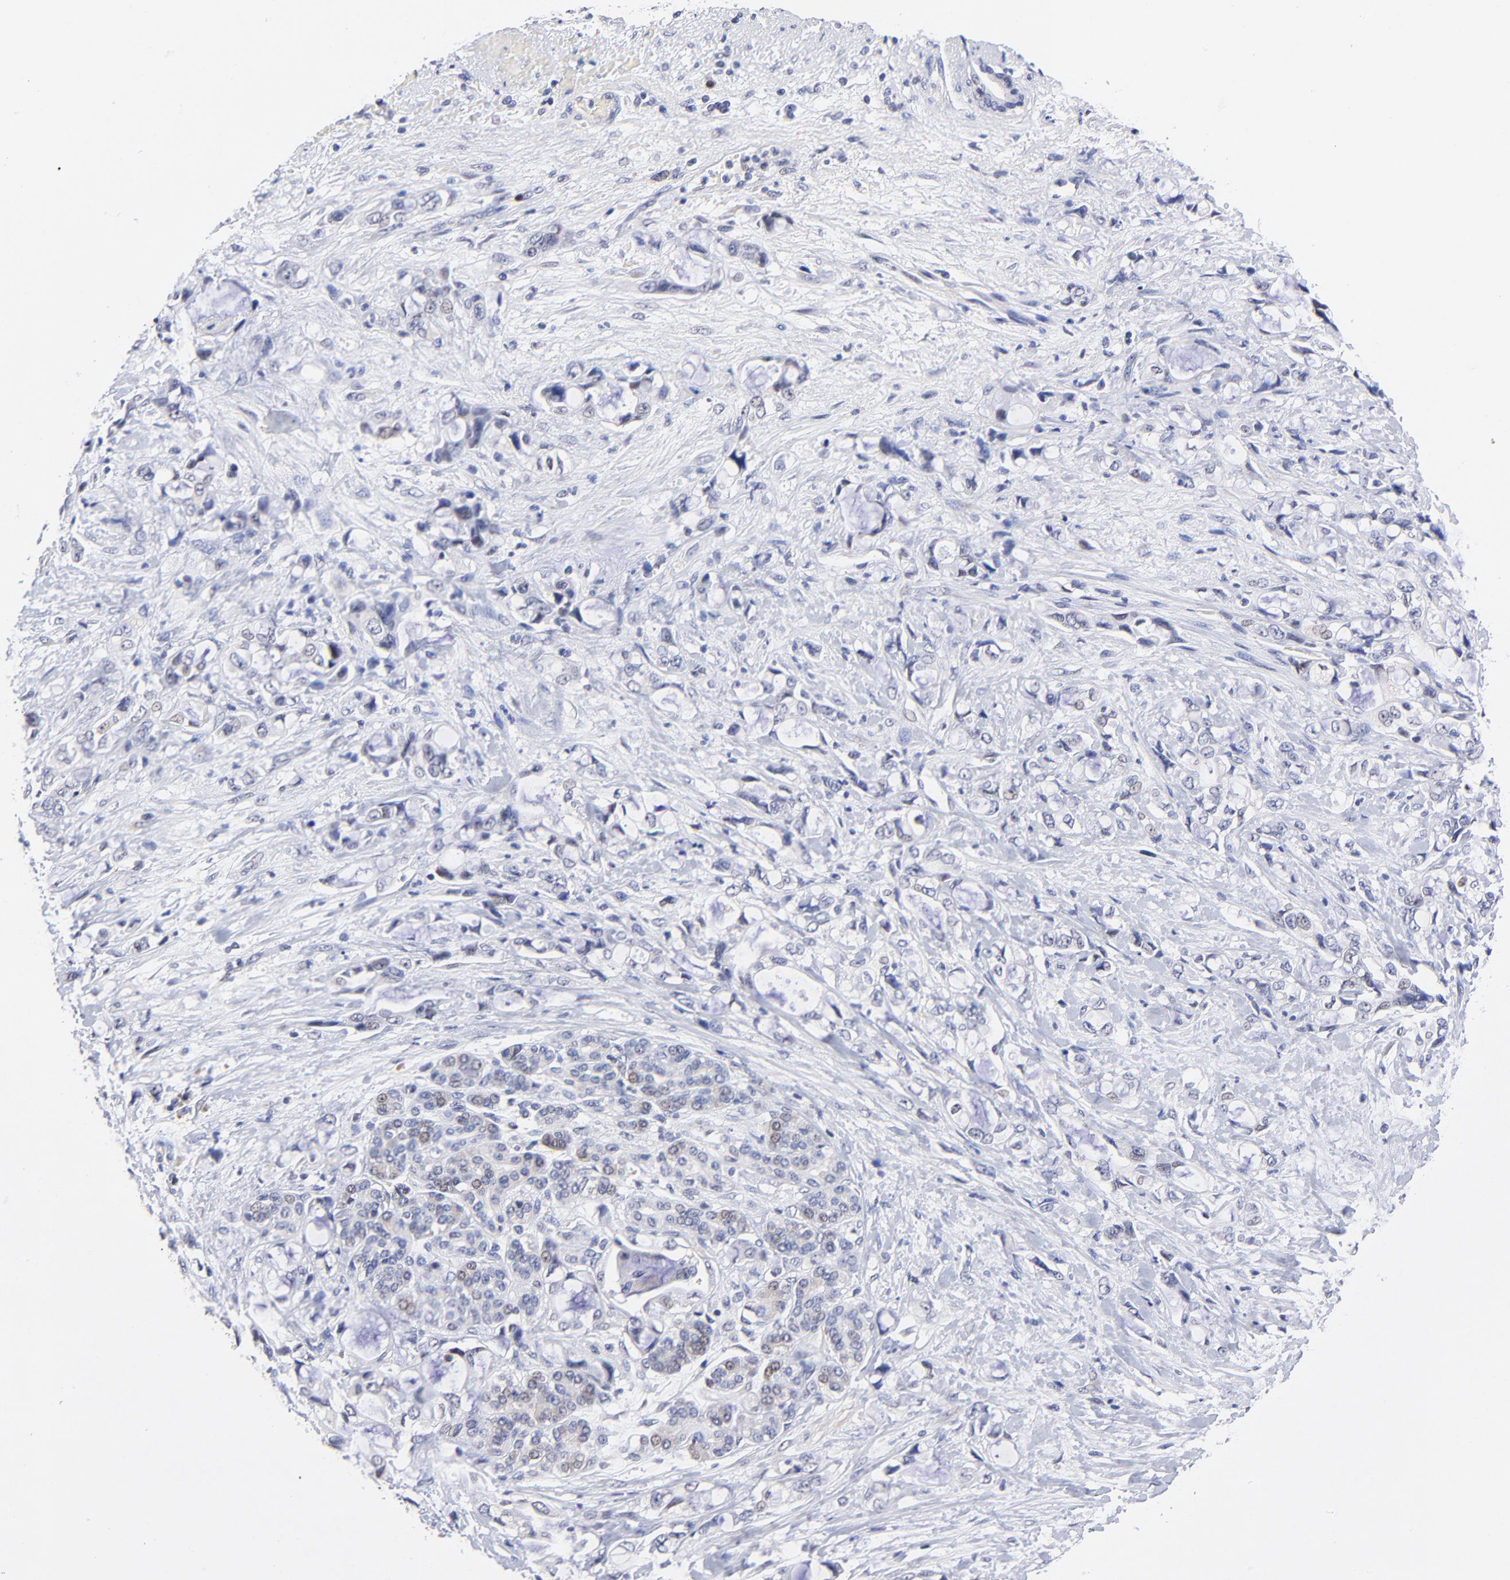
{"staining": {"intensity": "negative", "quantity": "none", "location": "none"}, "tissue": "pancreatic cancer", "cell_type": "Tumor cells", "image_type": "cancer", "snomed": [{"axis": "morphology", "description": "Adenocarcinoma, NOS"}, {"axis": "topography", "description": "Pancreas"}], "caption": "IHC photomicrograph of pancreatic cancer (adenocarcinoma) stained for a protein (brown), which displays no expression in tumor cells. Nuclei are stained in blue.", "gene": "ZNF155", "patient": {"sex": "female", "age": 70}}